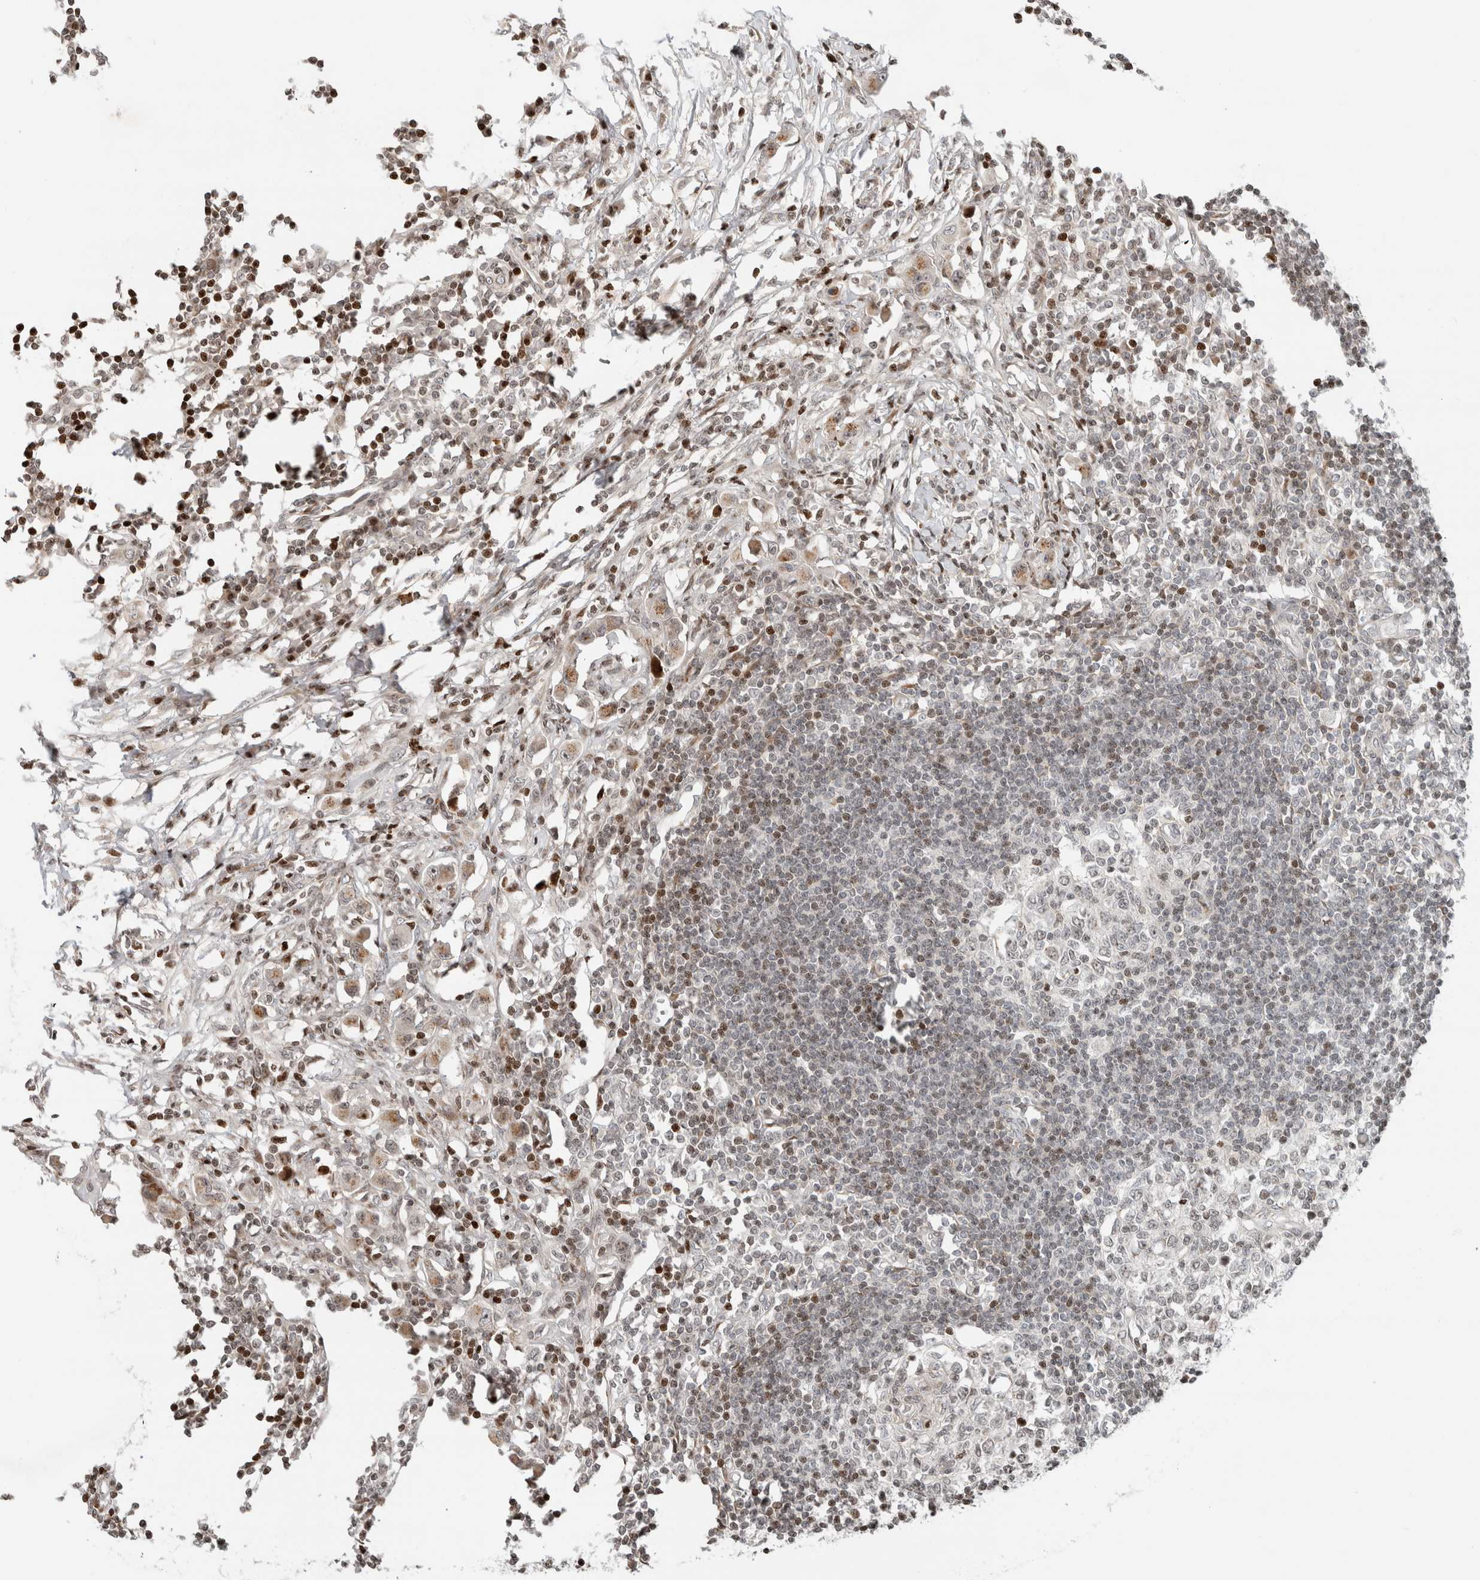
{"staining": {"intensity": "moderate", "quantity": "25%-75%", "location": "nuclear"}, "tissue": "lymph node", "cell_type": "Germinal center cells", "image_type": "normal", "snomed": [{"axis": "morphology", "description": "Normal tissue, NOS"}, {"axis": "morphology", "description": "Malignant melanoma, Metastatic site"}, {"axis": "topography", "description": "Lymph node"}], "caption": "Lymph node stained with DAB (3,3'-diaminobenzidine) immunohistochemistry reveals medium levels of moderate nuclear expression in about 25%-75% of germinal center cells.", "gene": "GINS4", "patient": {"sex": "male", "age": 41}}